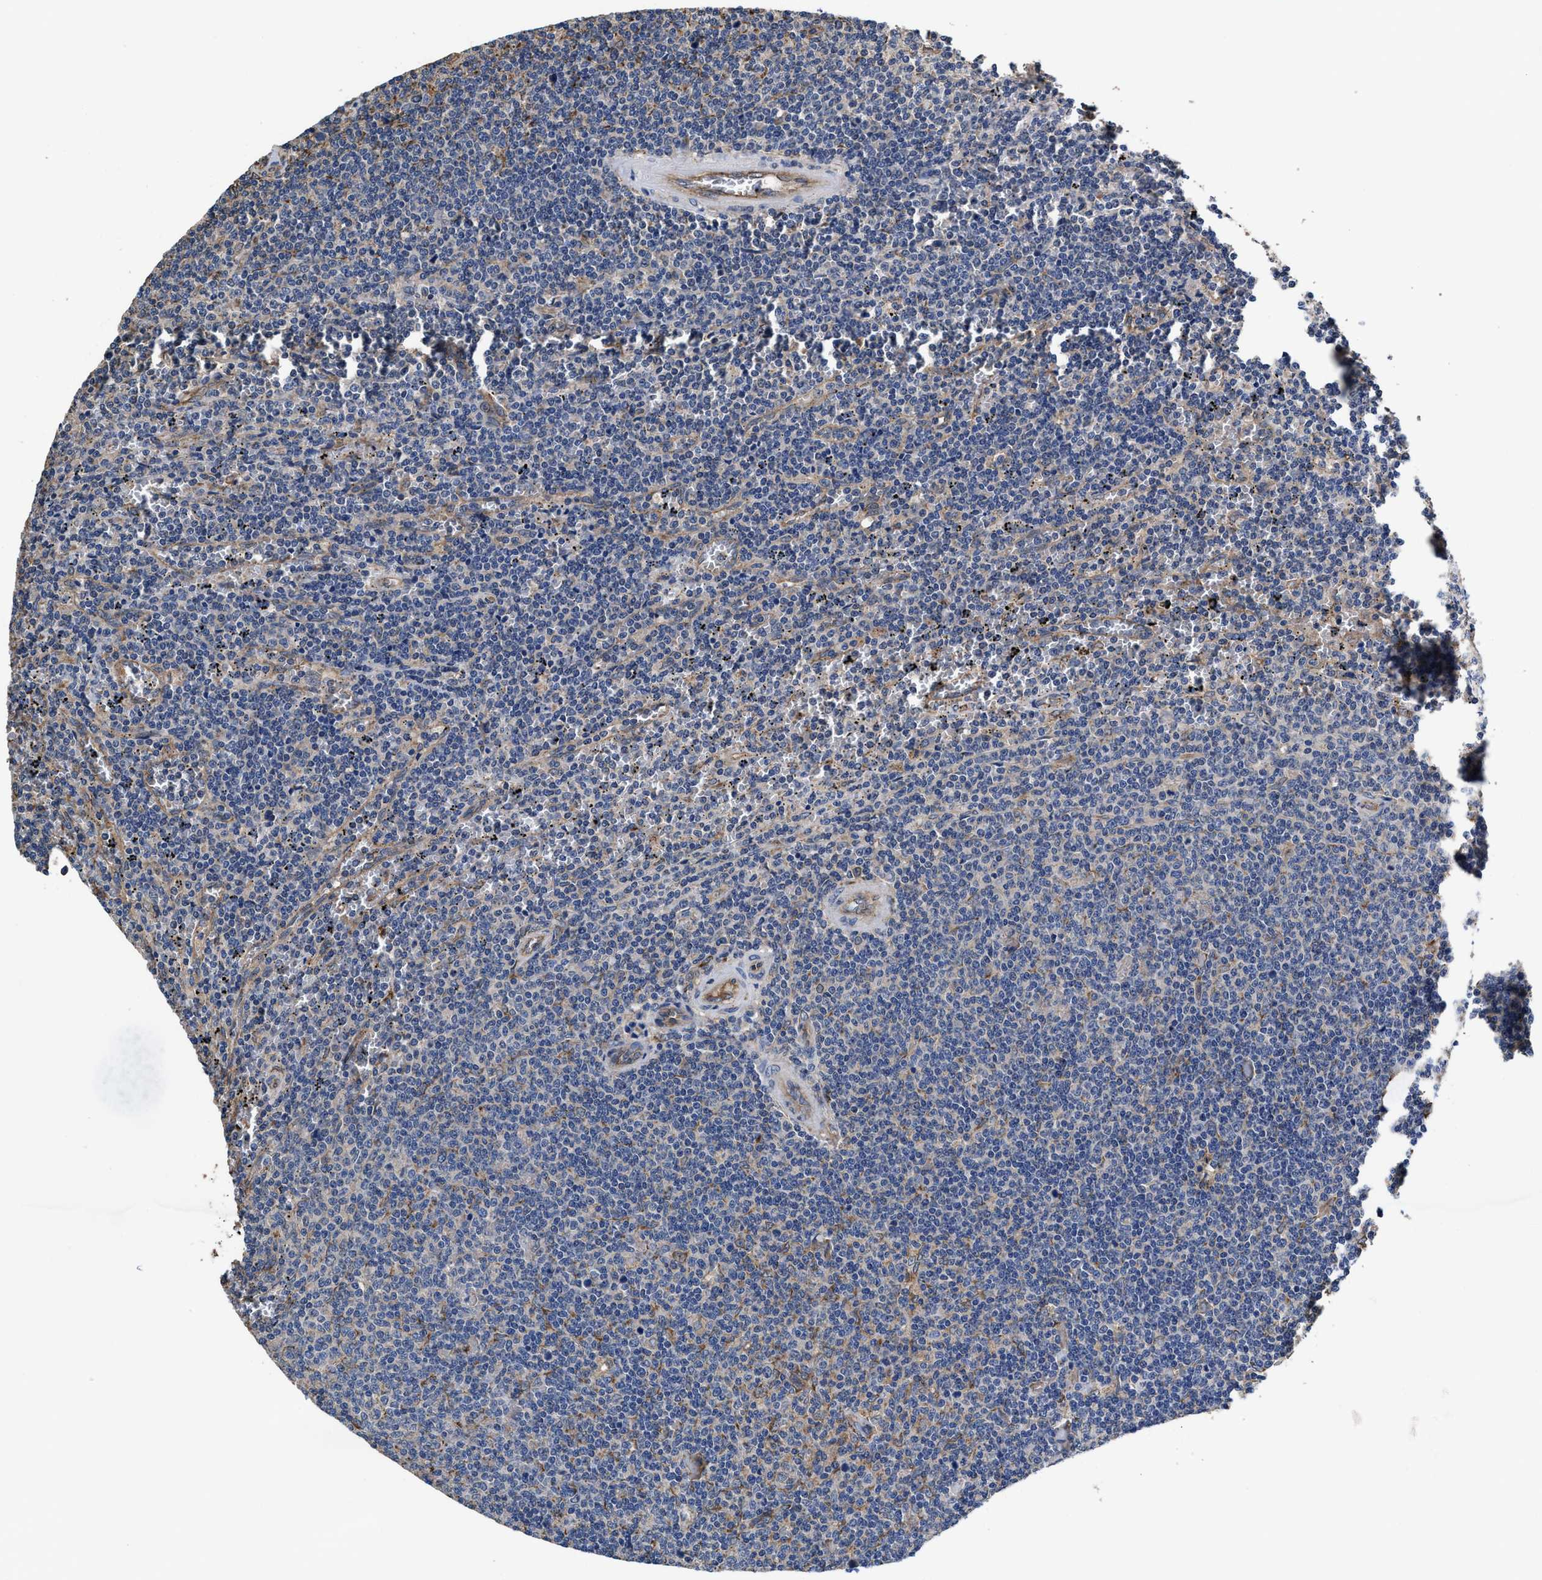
{"staining": {"intensity": "negative", "quantity": "none", "location": "none"}, "tissue": "lymphoma", "cell_type": "Tumor cells", "image_type": "cancer", "snomed": [{"axis": "morphology", "description": "Malignant lymphoma, non-Hodgkin's type, Low grade"}, {"axis": "topography", "description": "Spleen"}], "caption": "The histopathology image exhibits no staining of tumor cells in low-grade malignant lymphoma, non-Hodgkin's type.", "gene": "IDNK", "patient": {"sex": "female", "age": 50}}